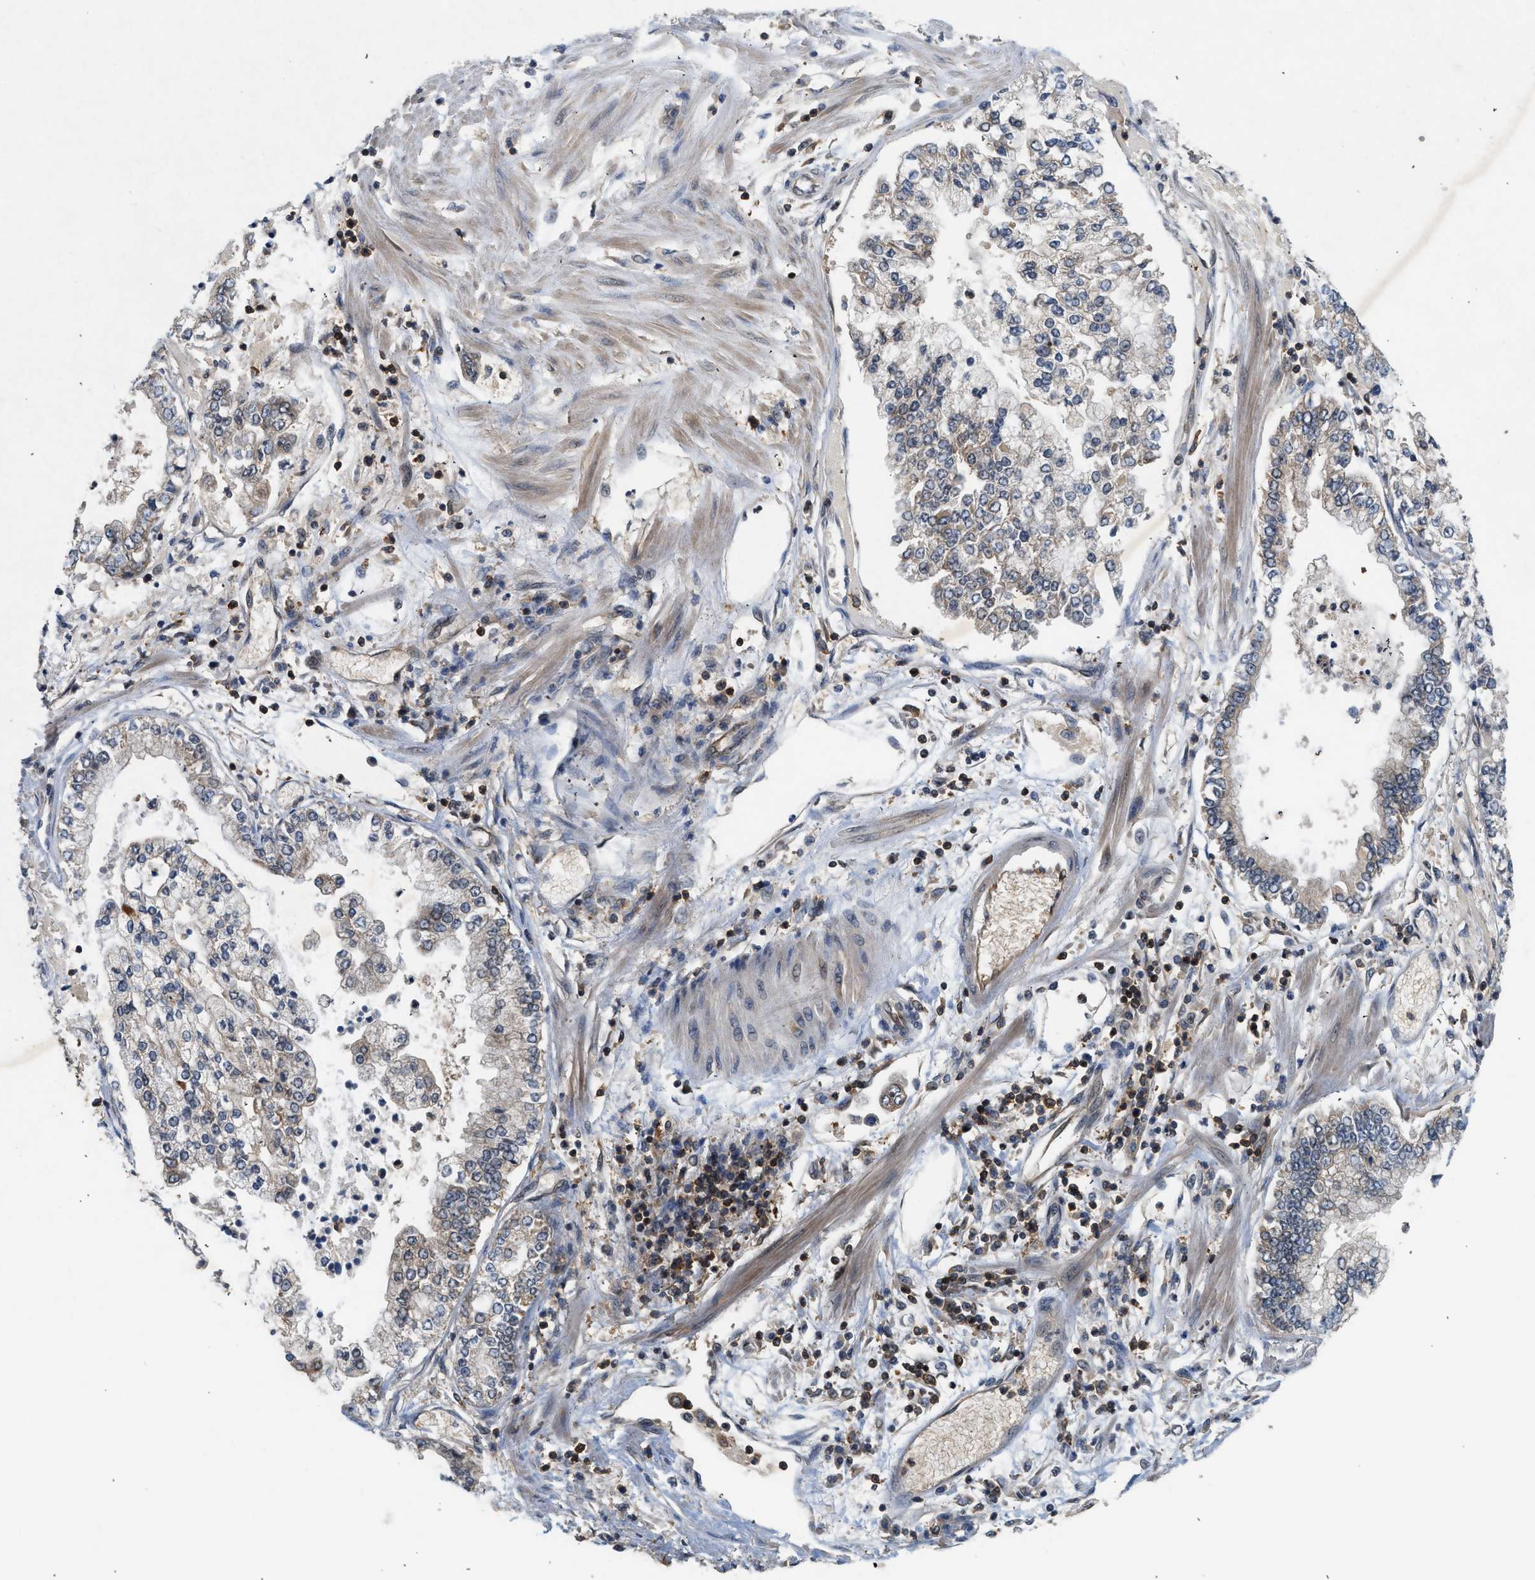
{"staining": {"intensity": "weak", "quantity": "25%-75%", "location": "cytoplasmic/membranous"}, "tissue": "stomach cancer", "cell_type": "Tumor cells", "image_type": "cancer", "snomed": [{"axis": "morphology", "description": "Adenocarcinoma, NOS"}, {"axis": "topography", "description": "Stomach"}], "caption": "Stomach cancer (adenocarcinoma) stained with DAB (3,3'-diaminobenzidine) immunohistochemistry (IHC) displays low levels of weak cytoplasmic/membranous staining in approximately 25%-75% of tumor cells.", "gene": "OXSR1", "patient": {"sex": "male", "age": 76}}